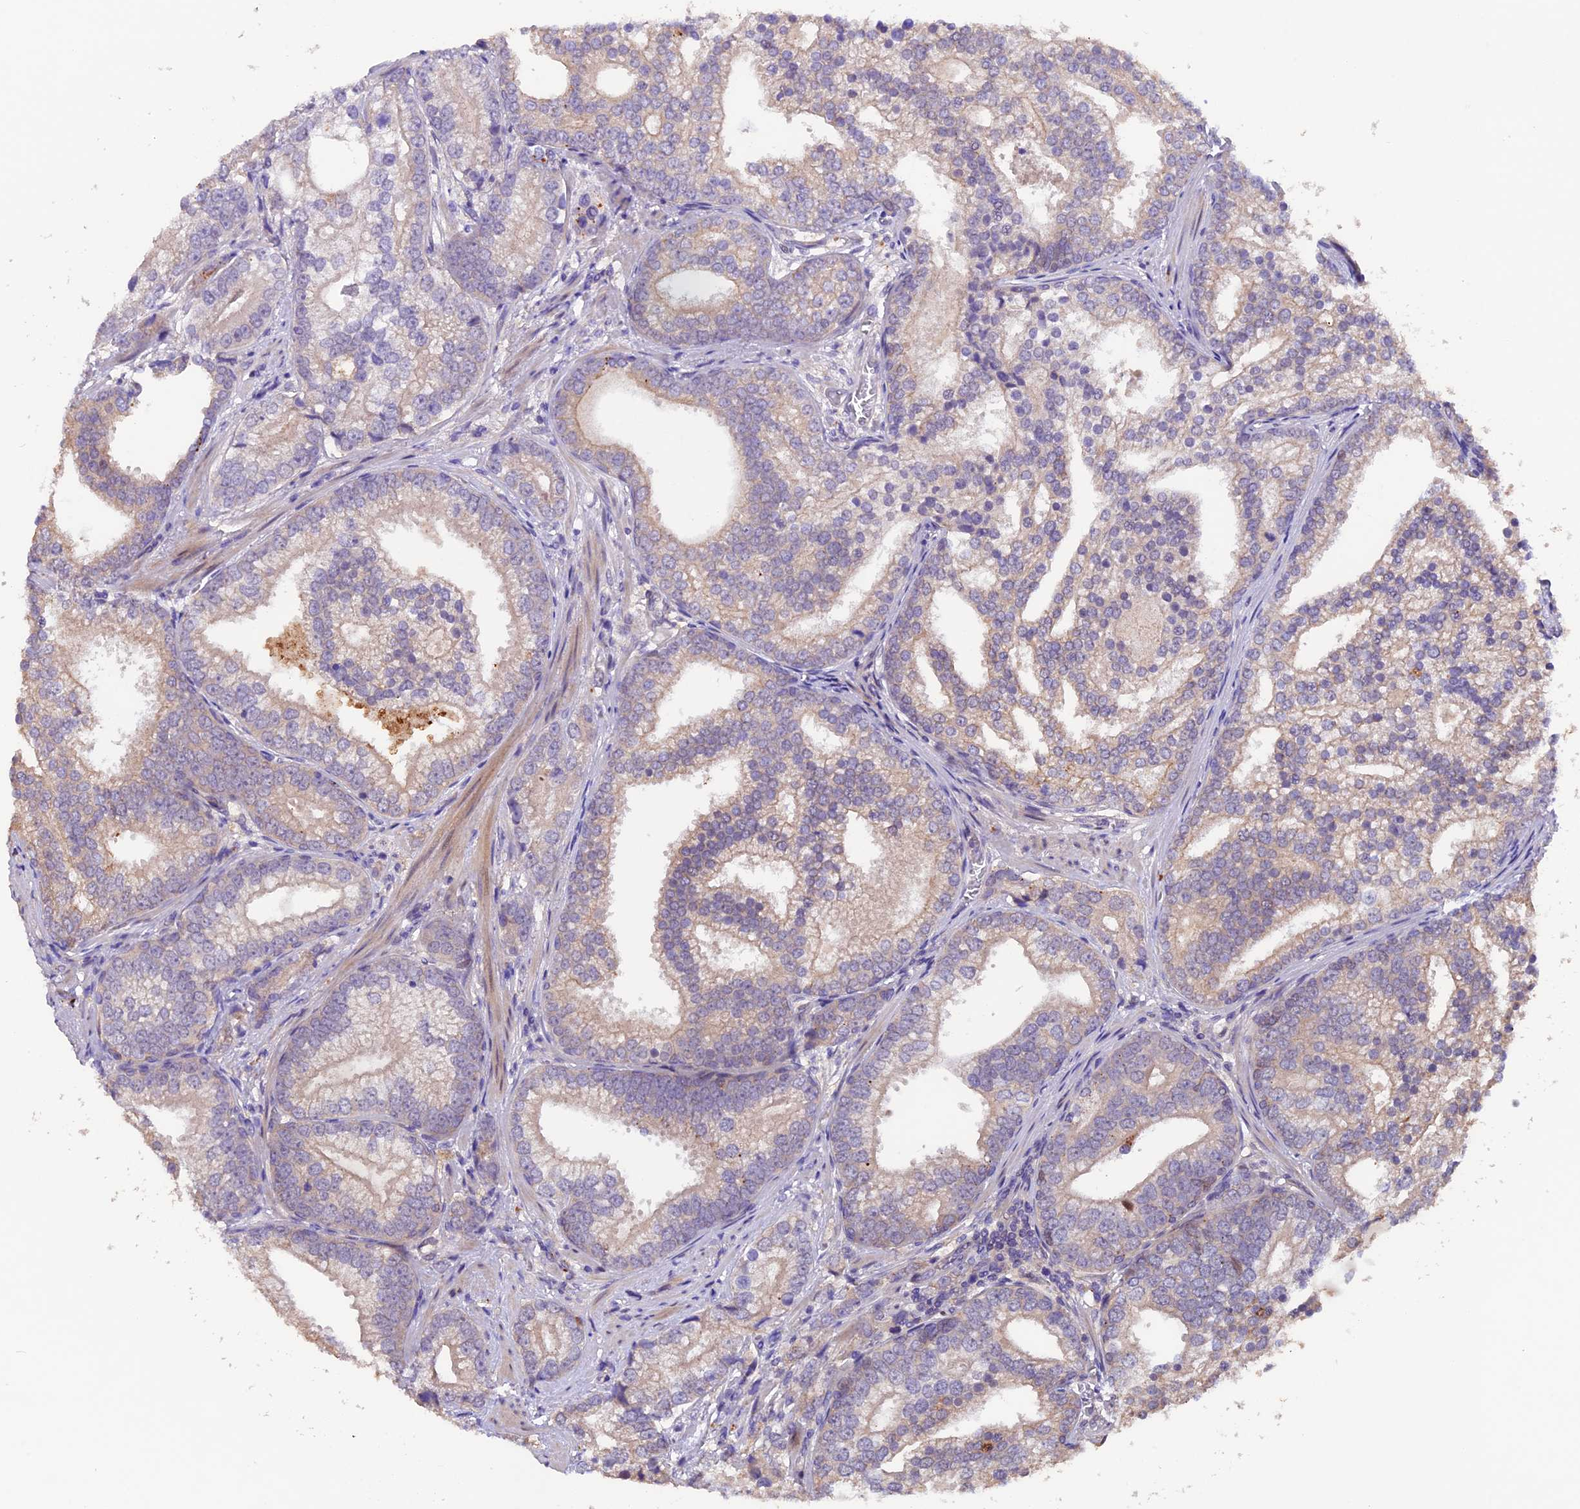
{"staining": {"intensity": "weak", "quantity": "<25%", "location": "cytoplasmic/membranous"}, "tissue": "prostate cancer", "cell_type": "Tumor cells", "image_type": "cancer", "snomed": [{"axis": "morphology", "description": "Adenocarcinoma, High grade"}, {"axis": "topography", "description": "Prostate"}], "caption": "An image of human prostate cancer (adenocarcinoma (high-grade)) is negative for staining in tumor cells.", "gene": "NCK2", "patient": {"sex": "male", "age": 75}}